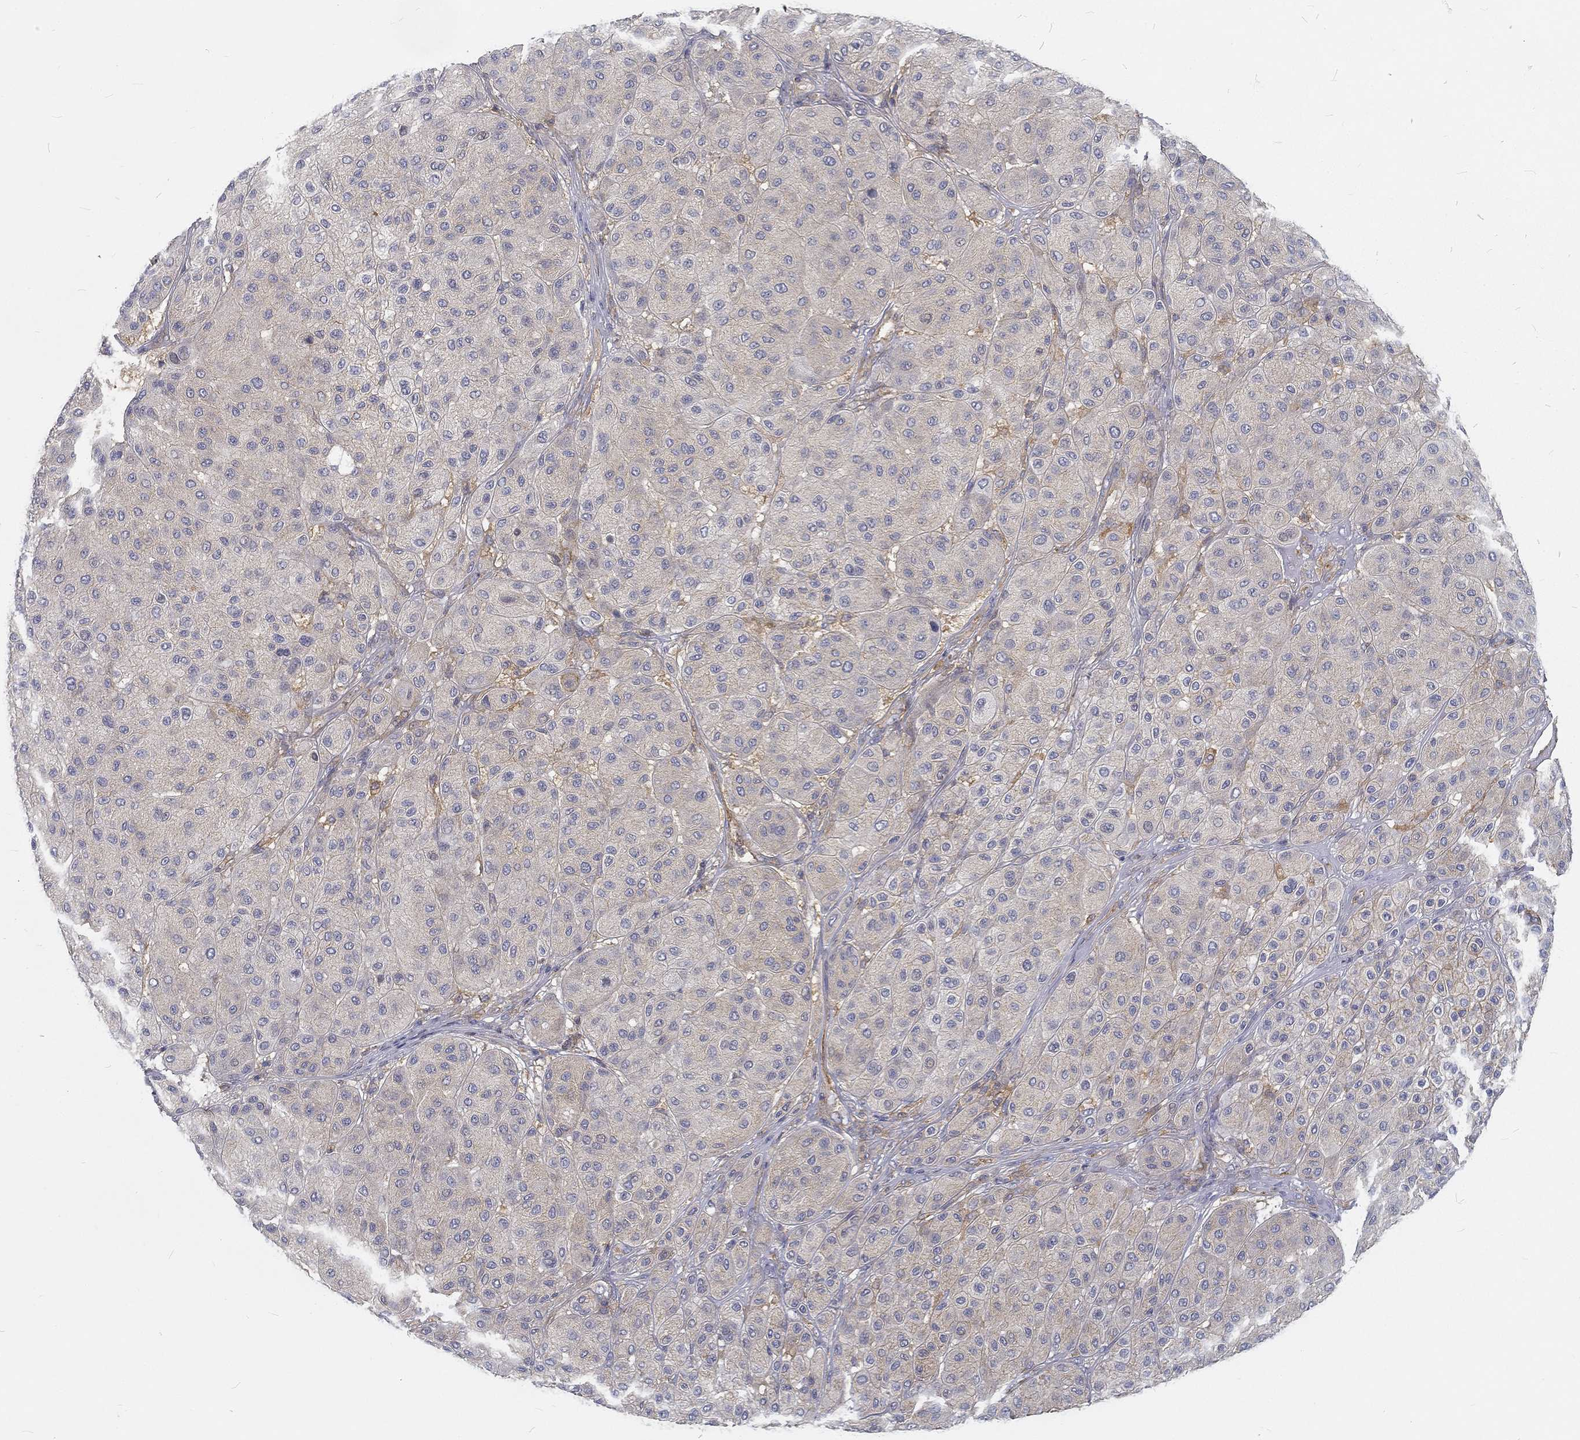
{"staining": {"intensity": "negative", "quantity": "none", "location": "none"}, "tissue": "melanoma", "cell_type": "Tumor cells", "image_type": "cancer", "snomed": [{"axis": "morphology", "description": "Malignant melanoma, Metastatic site"}, {"axis": "topography", "description": "Smooth muscle"}], "caption": "Immunohistochemistry (IHC) photomicrograph of human malignant melanoma (metastatic site) stained for a protein (brown), which exhibits no positivity in tumor cells.", "gene": "MTMR11", "patient": {"sex": "male", "age": 41}}